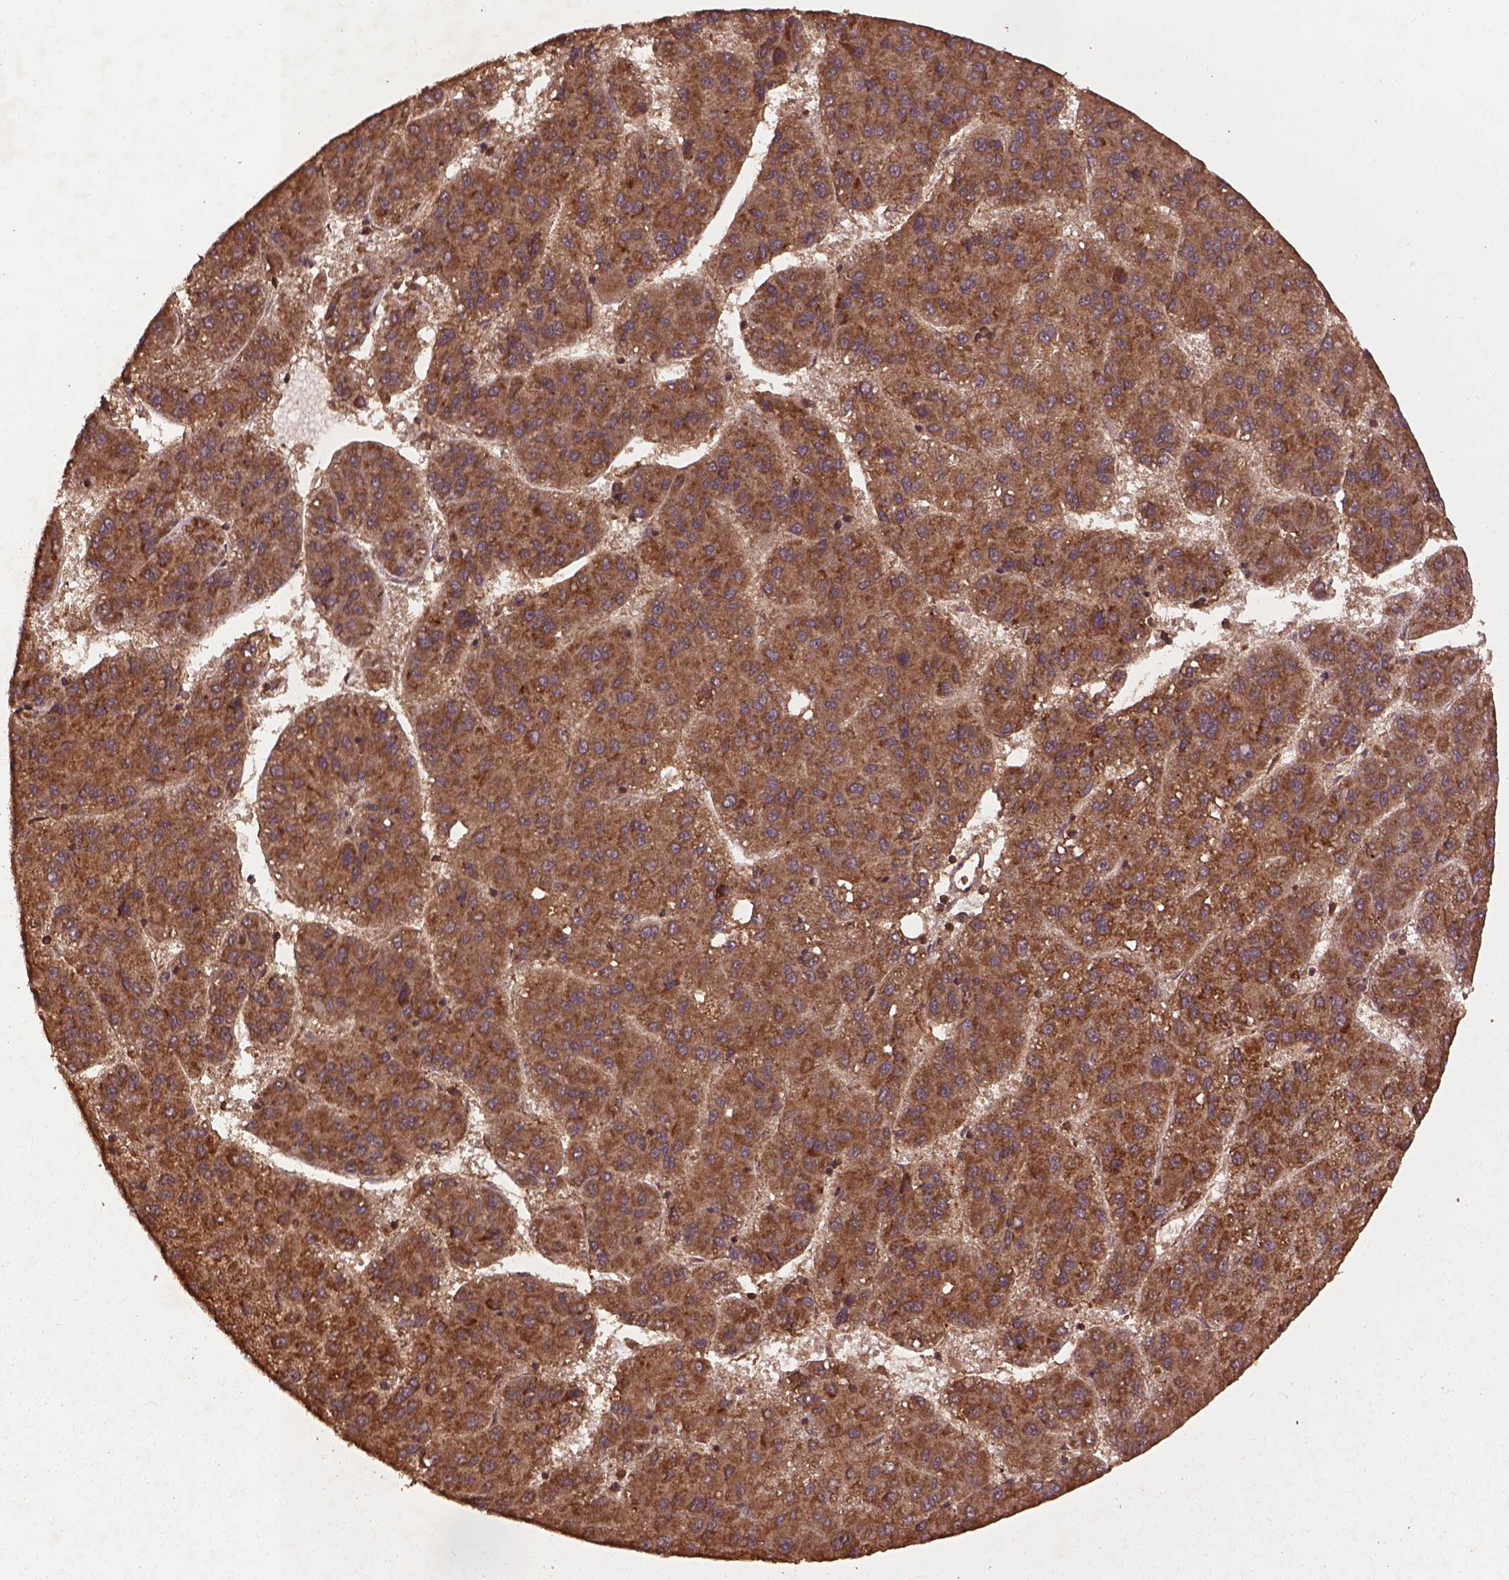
{"staining": {"intensity": "moderate", "quantity": ">75%", "location": "cytoplasmic/membranous"}, "tissue": "liver cancer", "cell_type": "Tumor cells", "image_type": "cancer", "snomed": [{"axis": "morphology", "description": "Carcinoma, Hepatocellular, NOS"}, {"axis": "topography", "description": "Liver"}], "caption": "Tumor cells demonstrate moderate cytoplasmic/membranous expression in about >75% of cells in liver cancer (hepatocellular carcinoma).", "gene": "BABAM1", "patient": {"sex": "female", "age": 82}}